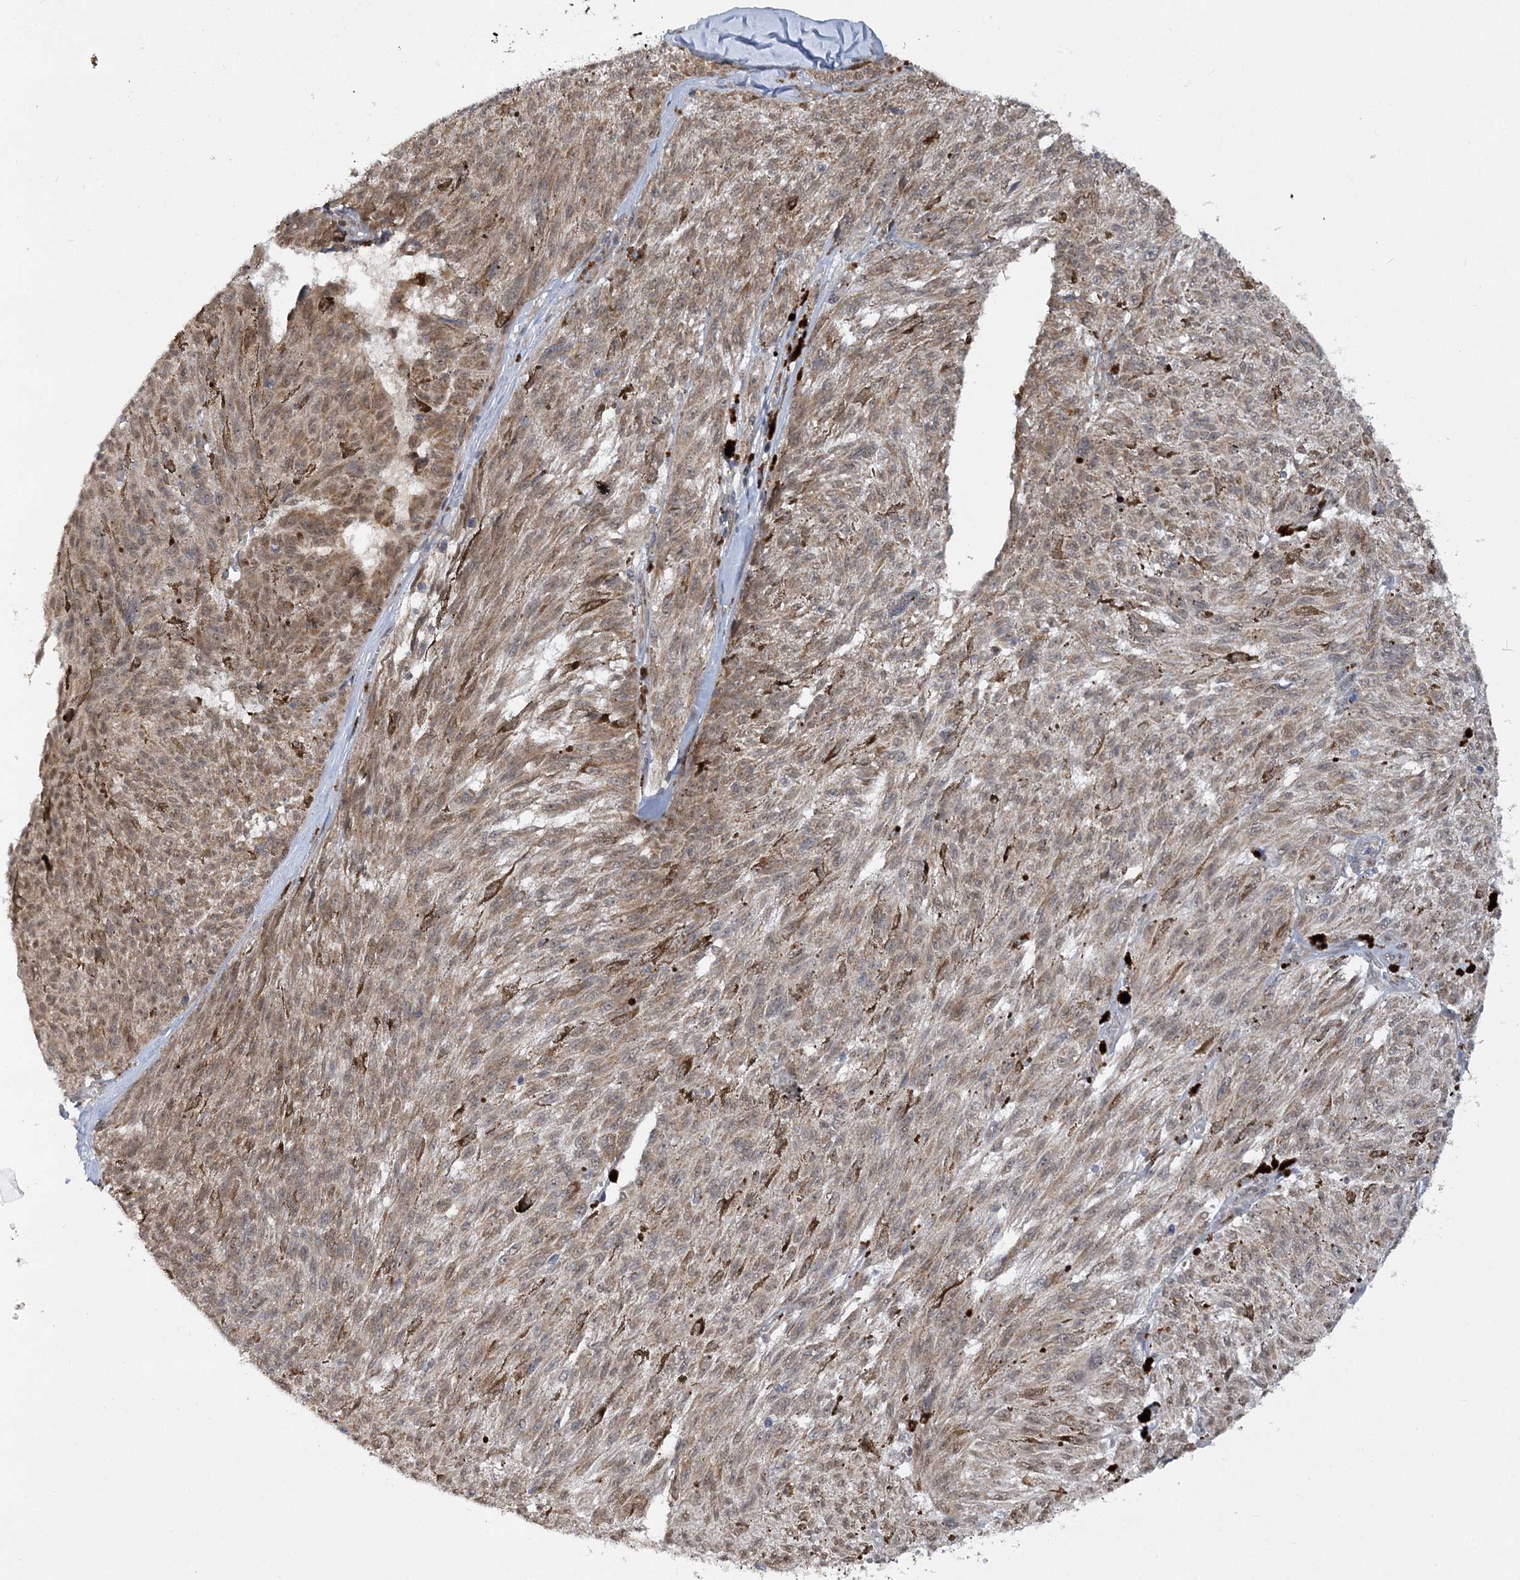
{"staining": {"intensity": "weak", "quantity": ">75%", "location": "cytoplasmic/membranous"}, "tissue": "melanoma", "cell_type": "Tumor cells", "image_type": "cancer", "snomed": [{"axis": "morphology", "description": "Malignant melanoma, NOS"}, {"axis": "topography", "description": "Skin"}], "caption": "IHC photomicrograph of neoplastic tissue: human melanoma stained using IHC displays low levels of weak protein expression localized specifically in the cytoplasmic/membranous of tumor cells, appearing as a cytoplasmic/membranous brown color.", "gene": "MXI1", "patient": {"sex": "female", "age": 72}}